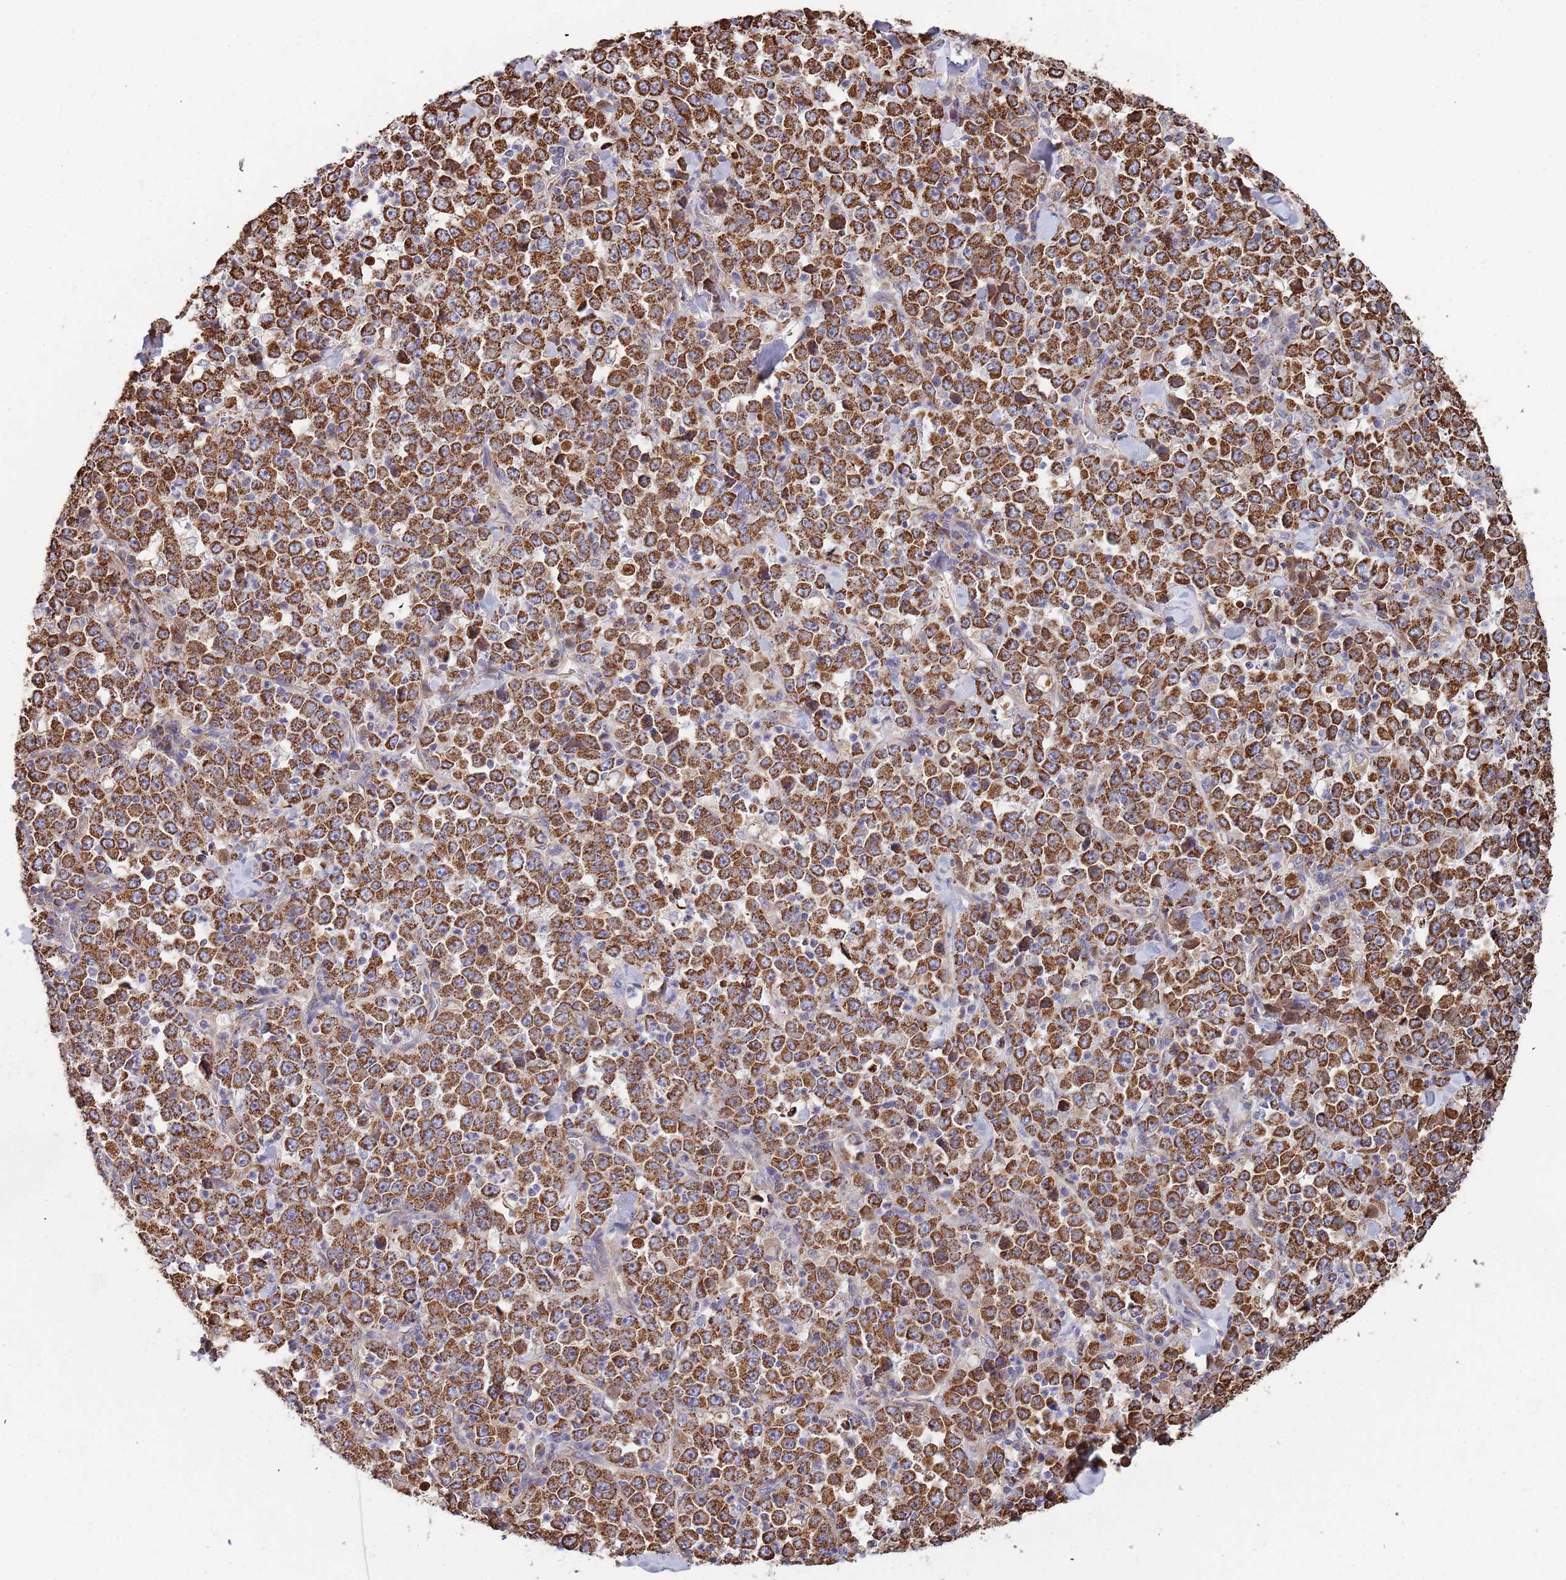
{"staining": {"intensity": "strong", "quantity": ">75%", "location": "cytoplasmic/membranous"}, "tissue": "stomach cancer", "cell_type": "Tumor cells", "image_type": "cancer", "snomed": [{"axis": "morphology", "description": "Normal tissue, NOS"}, {"axis": "morphology", "description": "Adenocarcinoma, NOS"}, {"axis": "topography", "description": "Stomach, upper"}, {"axis": "topography", "description": "Stomach"}], "caption": "Immunohistochemistry (IHC) of human adenocarcinoma (stomach) exhibits high levels of strong cytoplasmic/membranous positivity in approximately >75% of tumor cells.", "gene": "VPS16", "patient": {"sex": "male", "age": 59}}